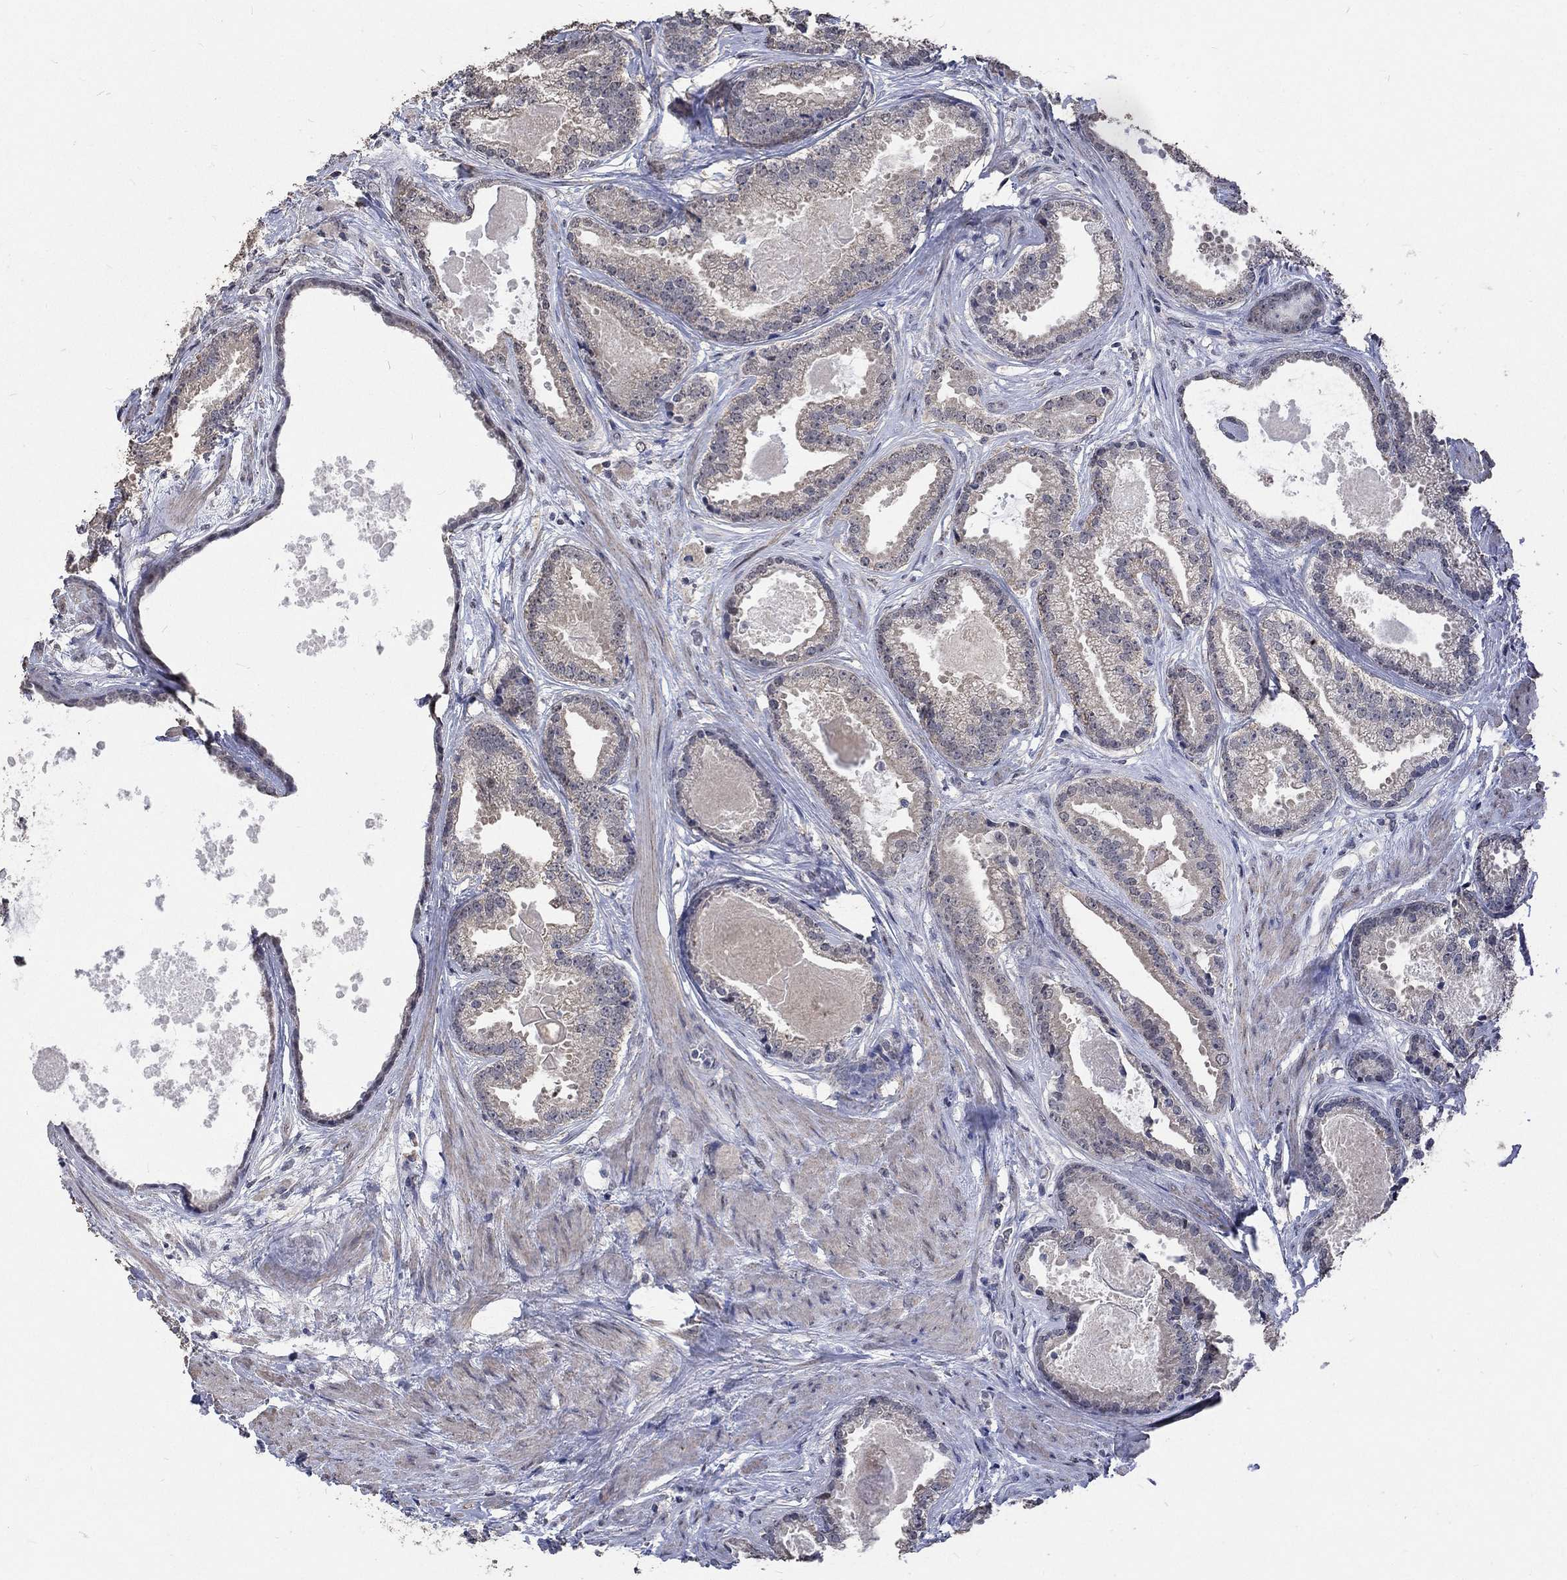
{"staining": {"intensity": "negative", "quantity": "none", "location": "none"}, "tissue": "prostate cancer", "cell_type": "Tumor cells", "image_type": "cancer", "snomed": [{"axis": "morphology", "description": "Adenocarcinoma, NOS"}, {"axis": "morphology", "description": "Adenocarcinoma, High grade"}, {"axis": "topography", "description": "Prostate"}], "caption": "Immunohistochemistry micrograph of human high-grade adenocarcinoma (prostate) stained for a protein (brown), which shows no staining in tumor cells. The staining is performed using DAB (3,3'-diaminobenzidine) brown chromogen with nuclei counter-stained in using hematoxylin.", "gene": "SPATA33", "patient": {"sex": "male", "age": 64}}